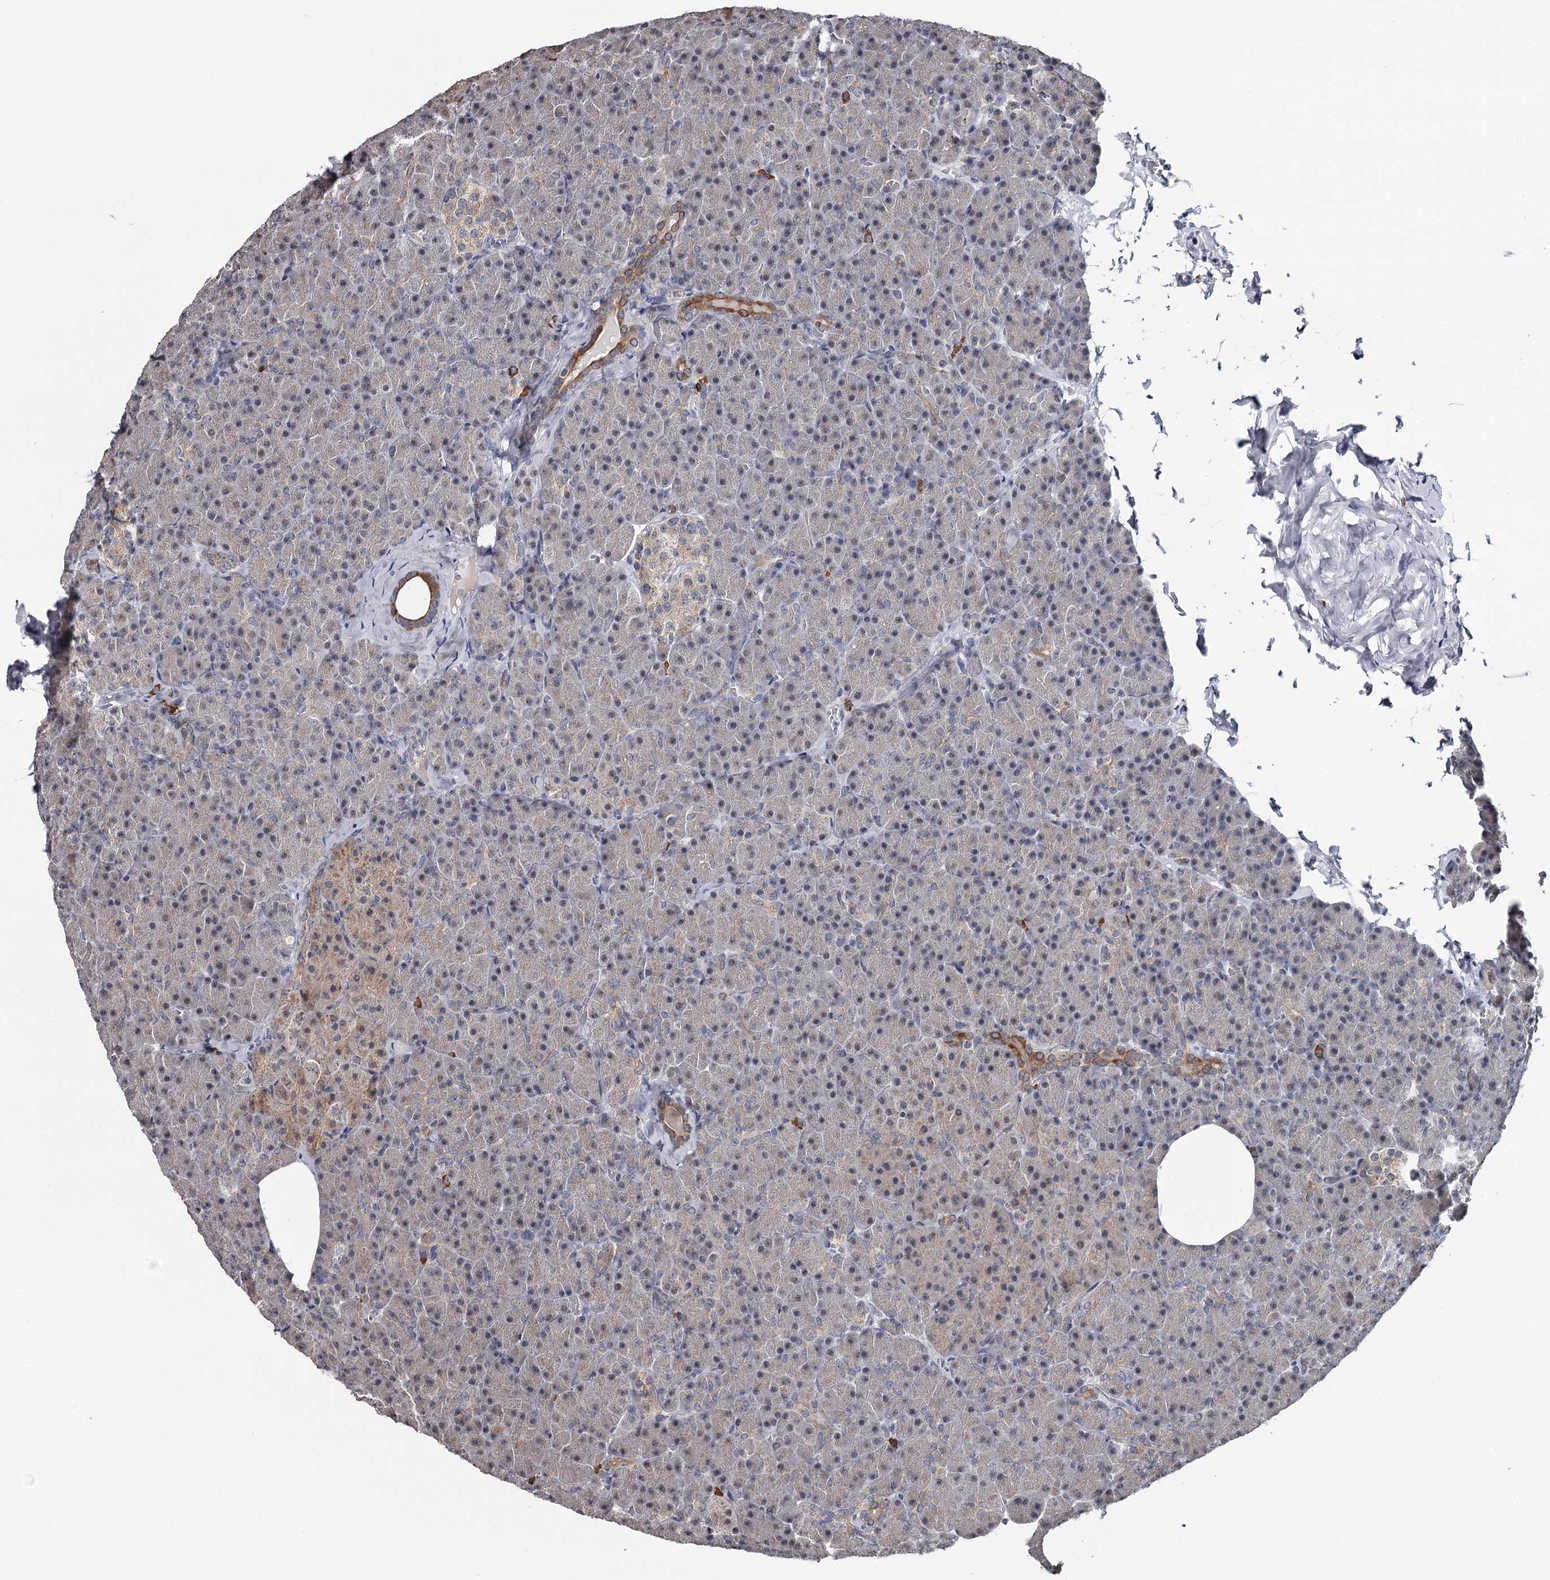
{"staining": {"intensity": "moderate", "quantity": "<25%", "location": "cytoplasmic/membranous,nuclear"}, "tissue": "pancreas", "cell_type": "Exocrine glandular cells", "image_type": "normal", "snomed": [{"axis": "morphology", "description": "Normal tissue, NOS"}, {"axis": "morphology", "description": "Carcinoid, malignant, NOS"}, {"axis": "topography", "description": "Pancreas"}], "caption": "Unremarkable pancreas was stained to show a protein in brown. There is low levels of moderate cytoplasmic/membranous,nuclear expression in approximately <25% of exocrine glandular cells.", "gene": "GTSF1", "patient": {"sex": "female", "age": 35}}